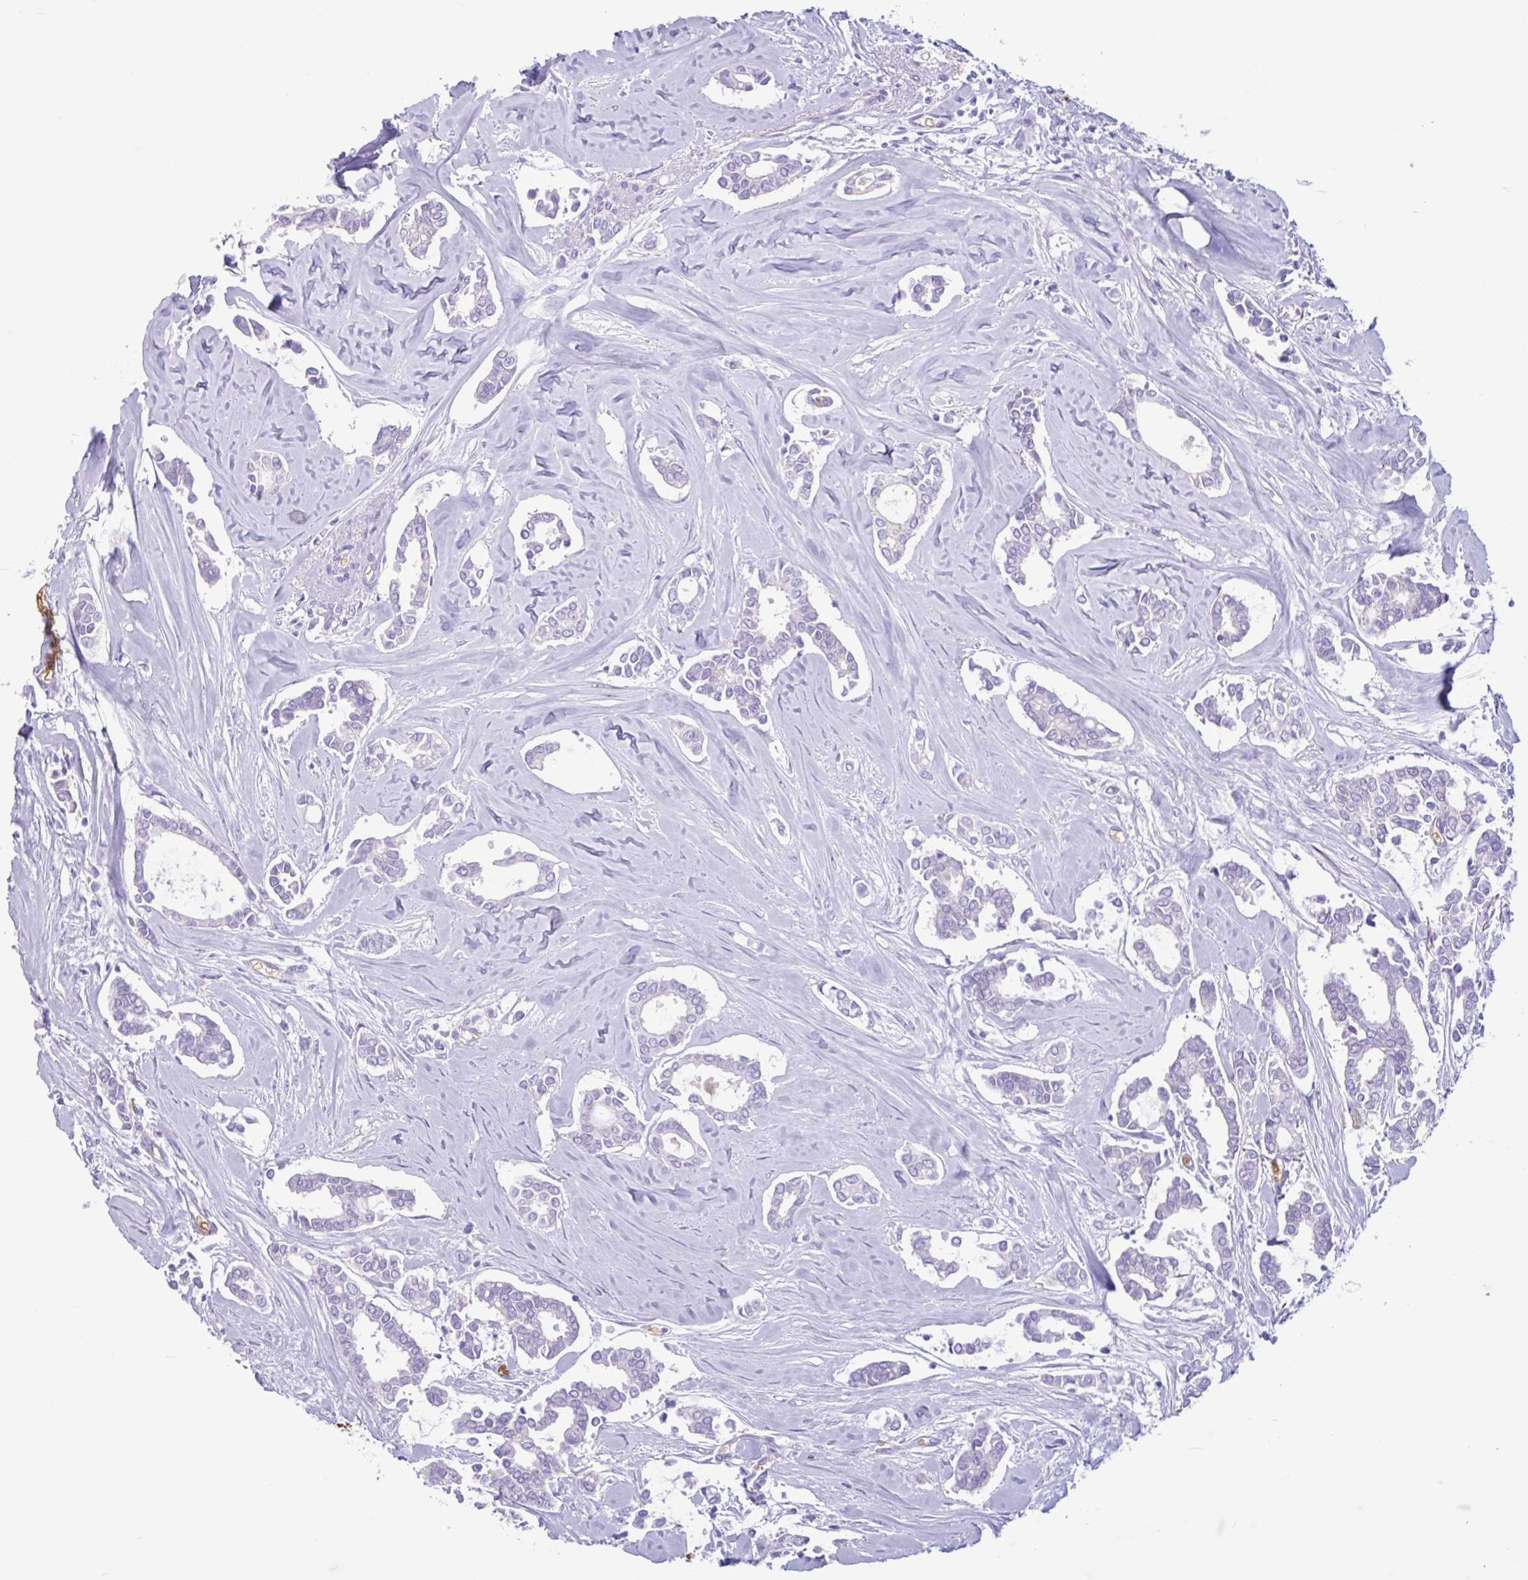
{"staining": {"intensity": "negative", "quantity": "none", "location": "none"}, "tissue": "breast cancer", "cell_type": "Tumor cells", "image_type": "cancer", "snomed": [{"axis": "morphology", "description": "Duct carcinoma"}, {"axis": "topography", "description": "Breast"}], "caption": "DAB (3,3'-diaminobenzidine) immunohistochemical staining of infiltrating ductal carcinoma (breast) reveals no significant staining in tumor cells.", "gene": "TMEM79", "patient": {"sex": "female", "age": 84}}